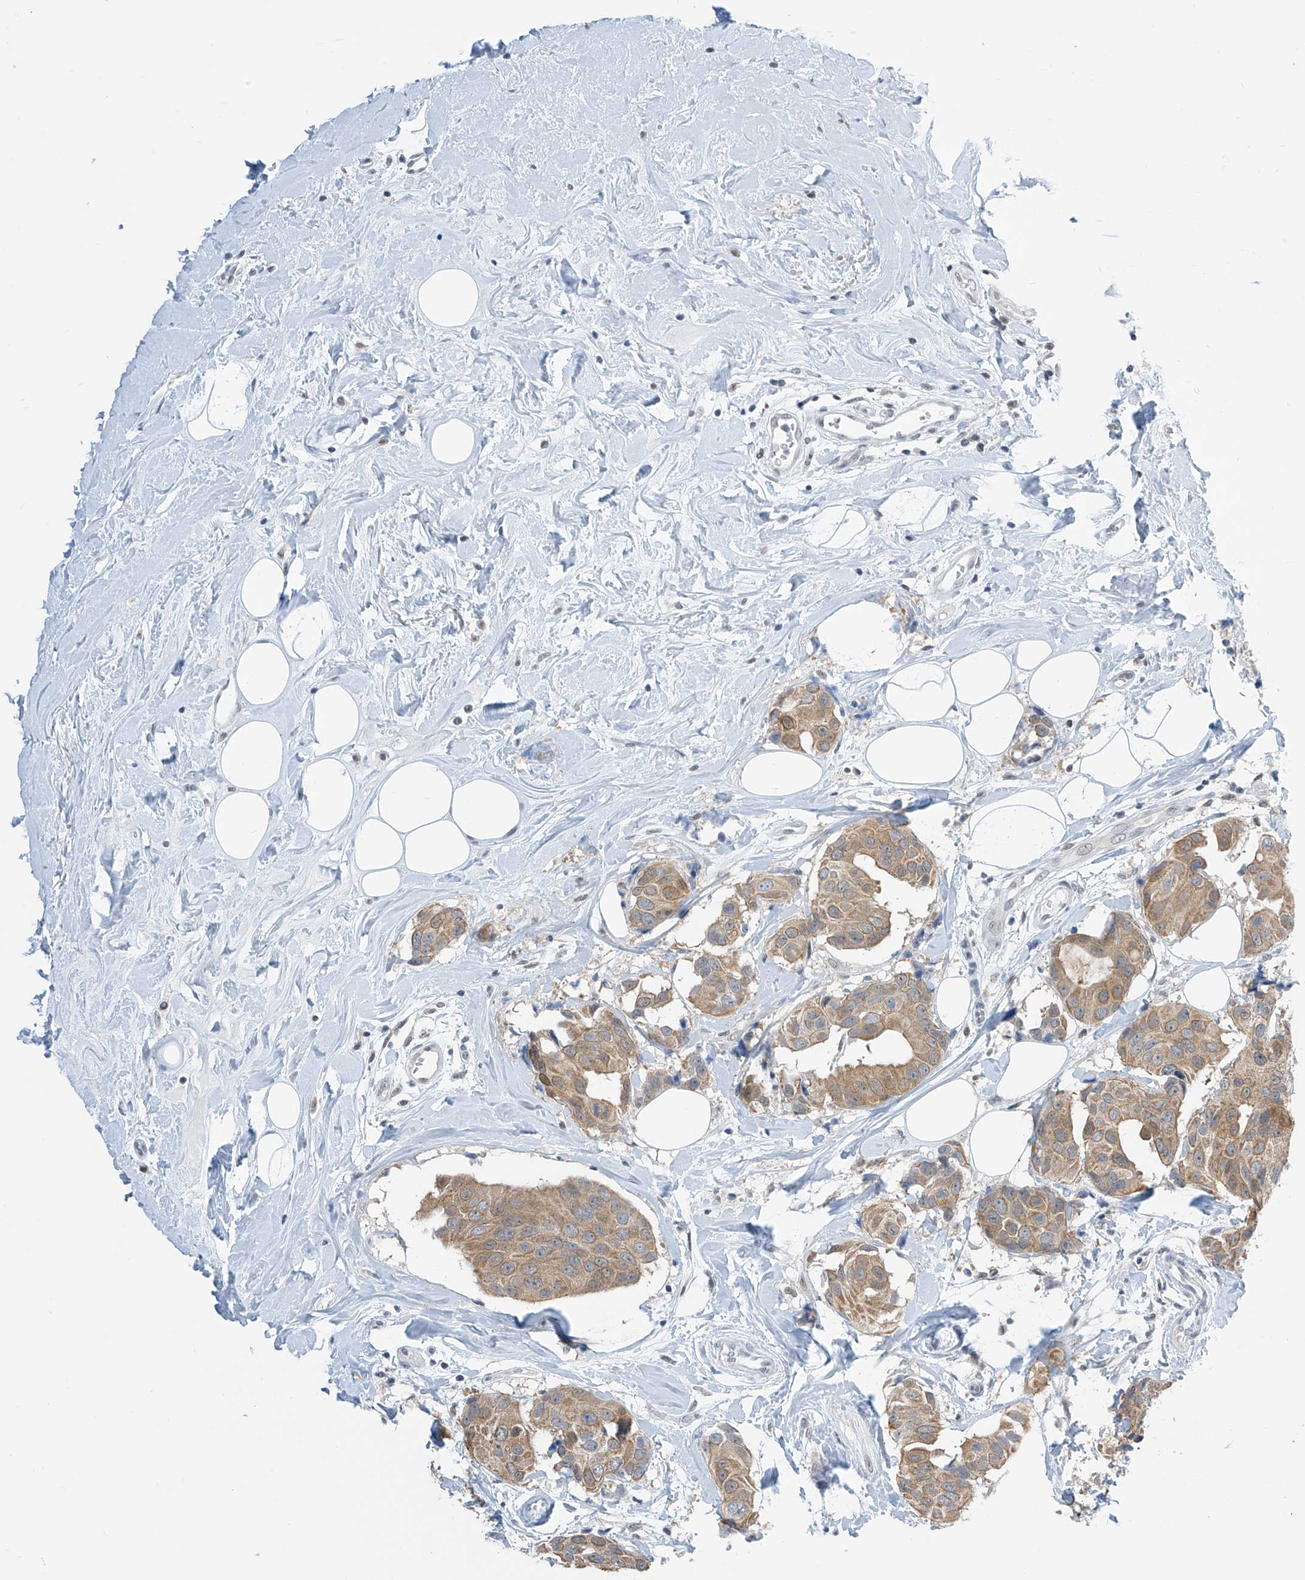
{"staining": {"intensity": "moderate", "quantity": ">75%", "location": "cytoplasmic/membranous"}, "tissue": "breast cancer", "cell_type": "Tumor cells", "image_type": "cancer", "snomed": [{"axis": "morphology", "description": "Normal tissue, NOS"}, {"axis": "morphology", "description": "Duct carcinoma"}, {"axis": "topography", "description": "Breast"}], "caption": "Moderate cytoplasmic/membranous protein expression is appreciated in about >75% of tumor cells in breast cancer (infiltrating ductal carcinoma).", "gene": "APLF", "patient": {"sex": "female", "age": 39}}